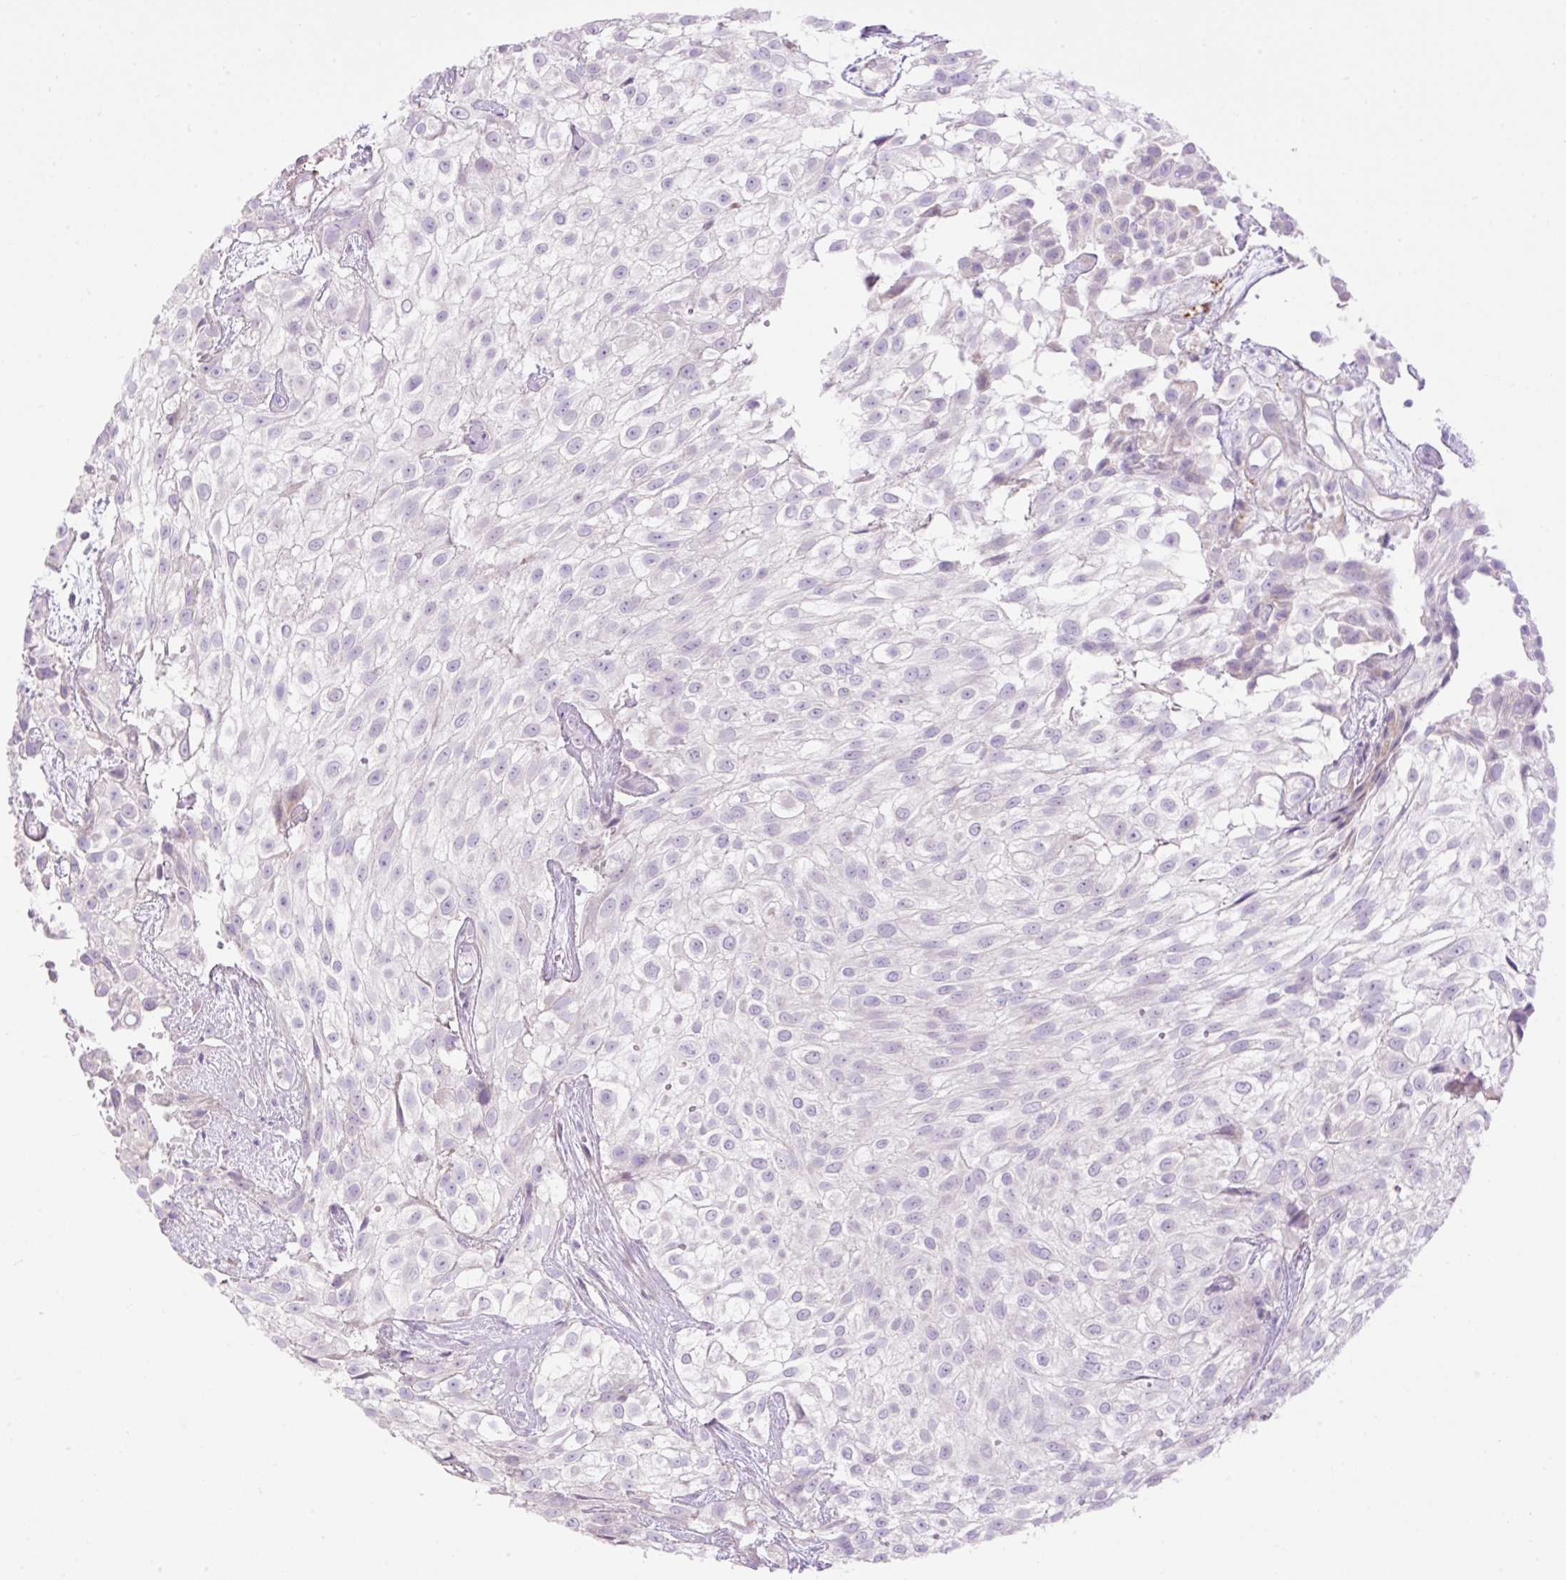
{"staining": {"intensity": "negative", "quantity": "none", "location": "none"}, "tissue": "urothelial cancer", "cell_type": "Tumor cells", "image_type": "cancer", "snomed": [{"axis": "morphology", "description": "Urothelial carcinoma, High grade"}, {"axis": "topography", "description": "Urinary bladder"}], "caption": "This is a image of immunohistochemistry (IHC) staining of high-grade urothelial carcinoma, which shows no staining in tumor cells.", "gene": "VPS25", "patient": {"sex": "male", "age": 56}}